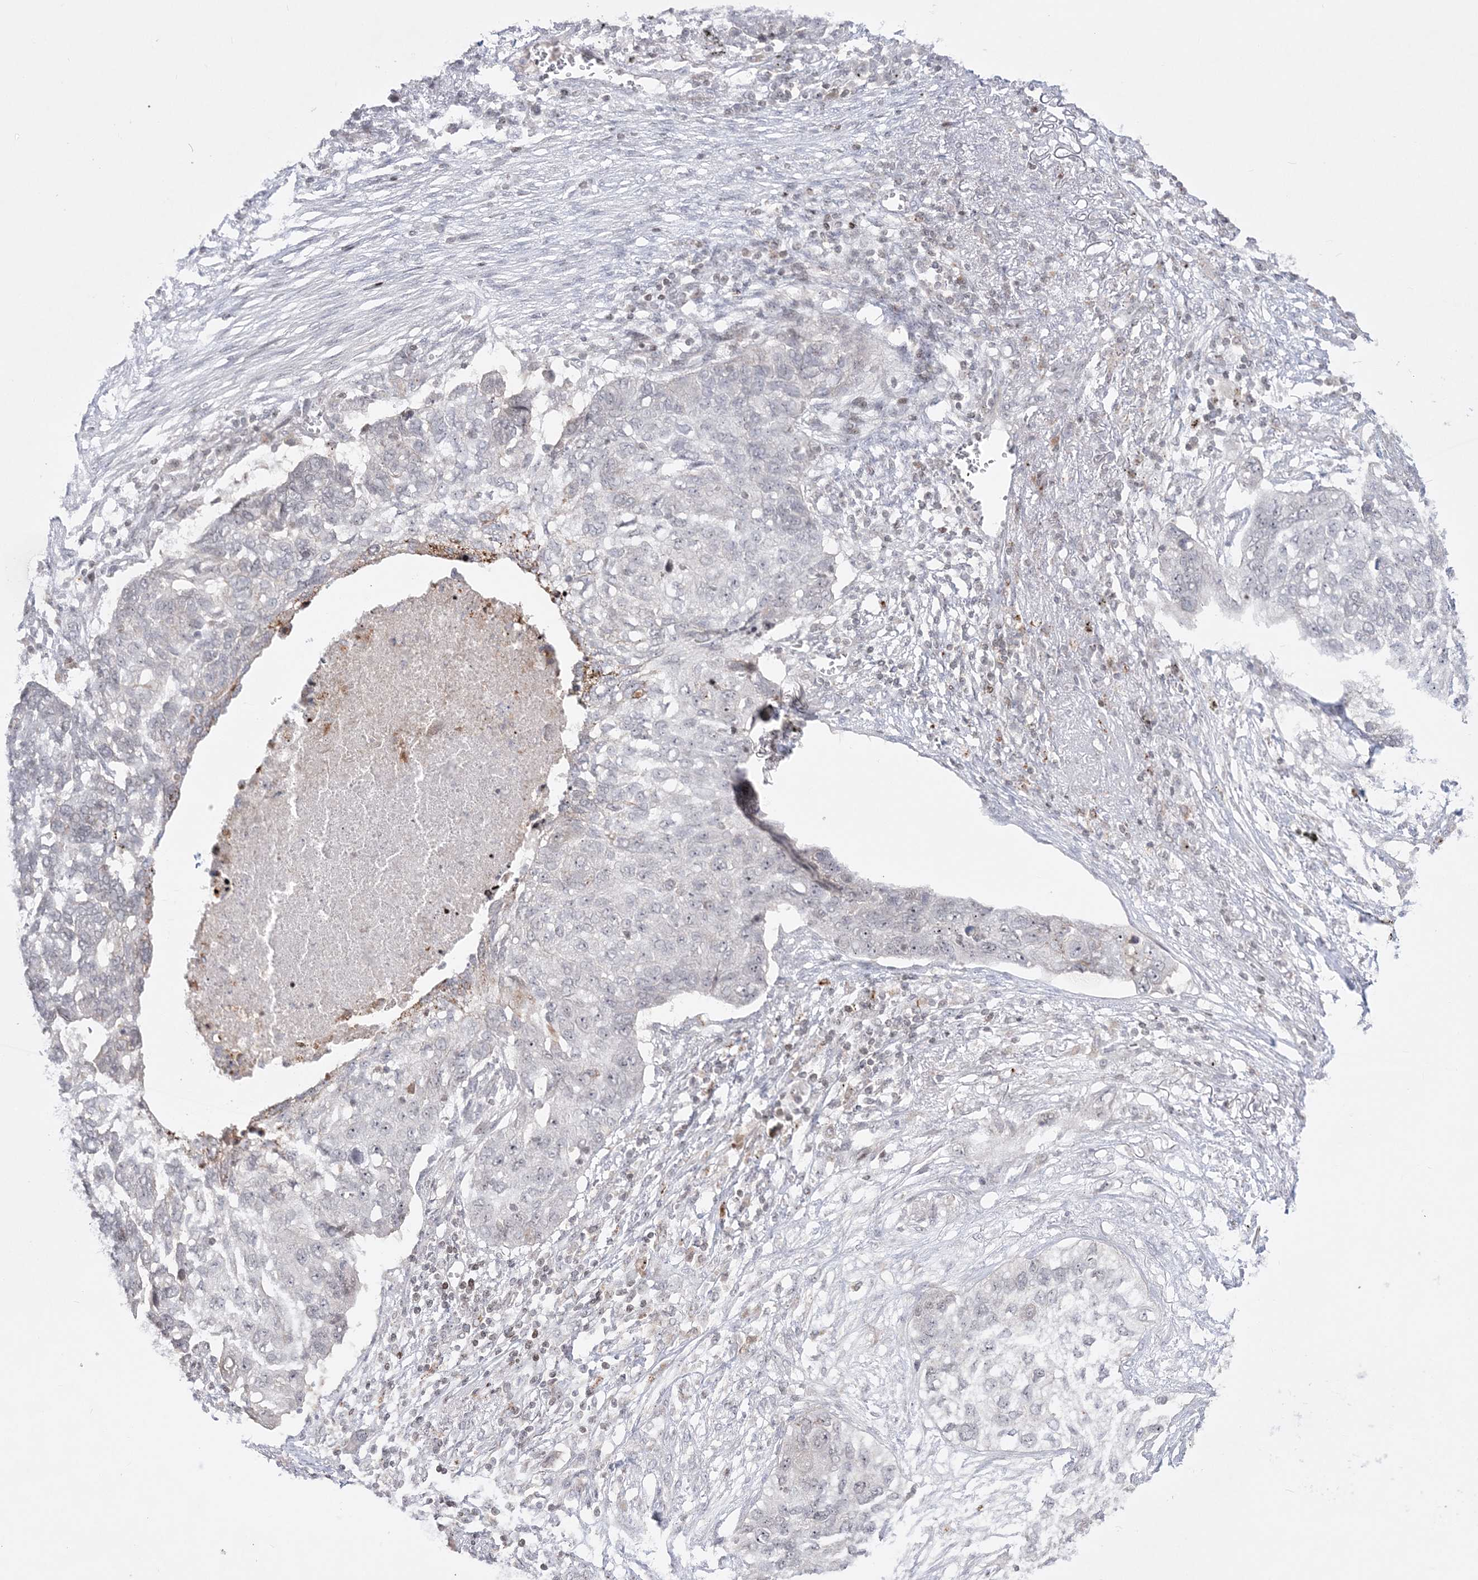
{"staining": {"intensity": "negative", "quantity": "none", "location": "none"}, "tissue": "lung cancer", "cell_type": "Tumor cells", "image_type": "cancer", "snomed": [{"axis": "morphology", "description": "Squamous cell carcinoma, NOS"}, {"axis": "topography", "description": "Lung"}], "caption": "A high-resolution histopathology image shows IHC staining of squamous cell carcinoma (lung), which shows no significant positivity in tumor cells.", "gene": "SH3BP4", "patient": {"sex": "female", "age": 63}}